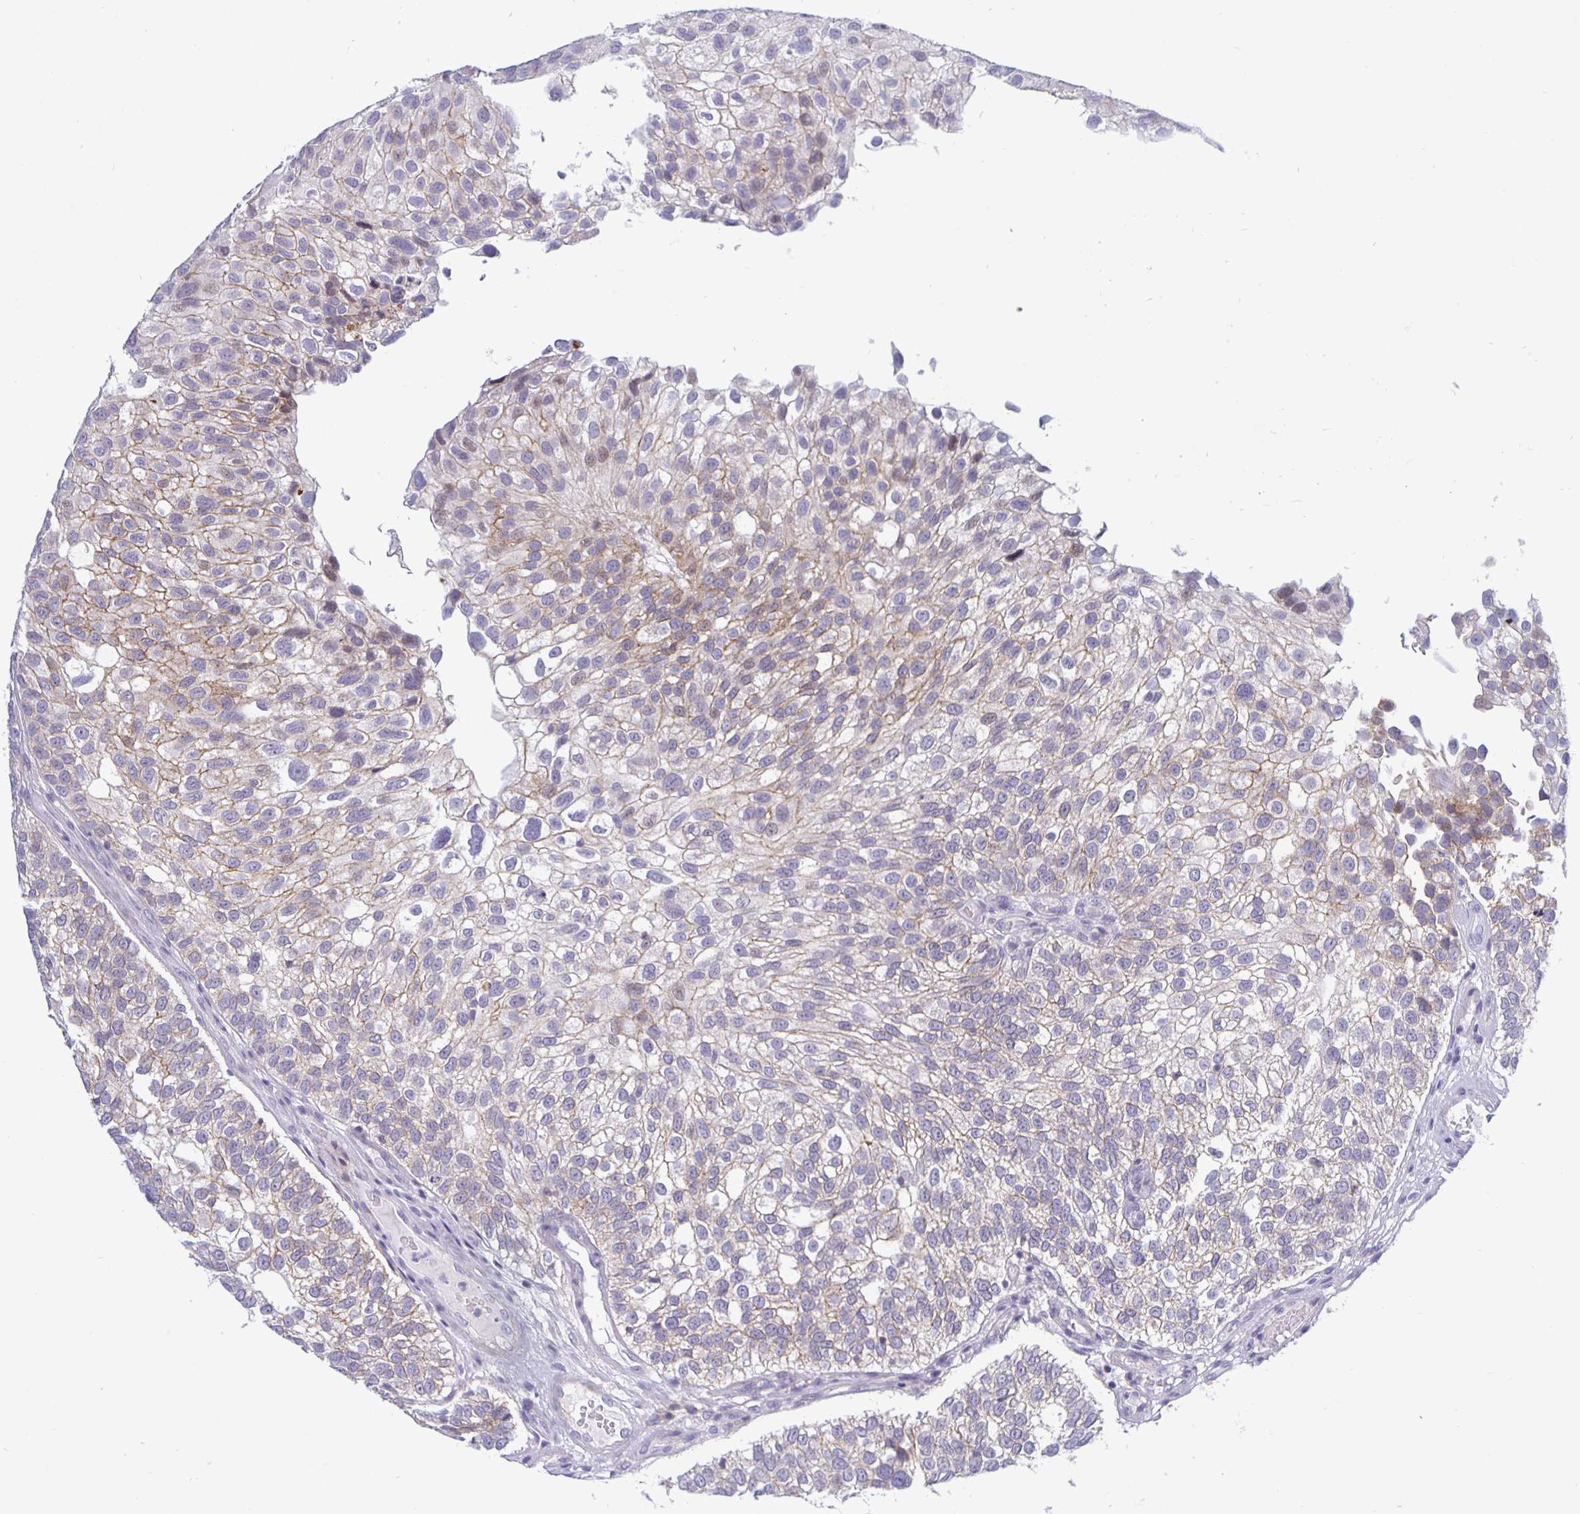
{"staining": {"intensity": "weak", "quantity": "<25%", "location": "cytoplasmic/membranous"}, "tissue": "urothelial cancer", "cell_type": "Tumor cells", "image_type": "cancer", "snomed": [{"axis": "morphology", "description": "Urothelial carcinoma, NOS"}, {"axis": "topography", "description": "Urinary bladder"}], "caption": "This is a micrograph of immunohistochemistry (IHC) staining of transitional cell carcinoma, which shows no staining in tumor cells.", "gene": "ERBB2", "patient": {"sex": "male", "age": 87}}